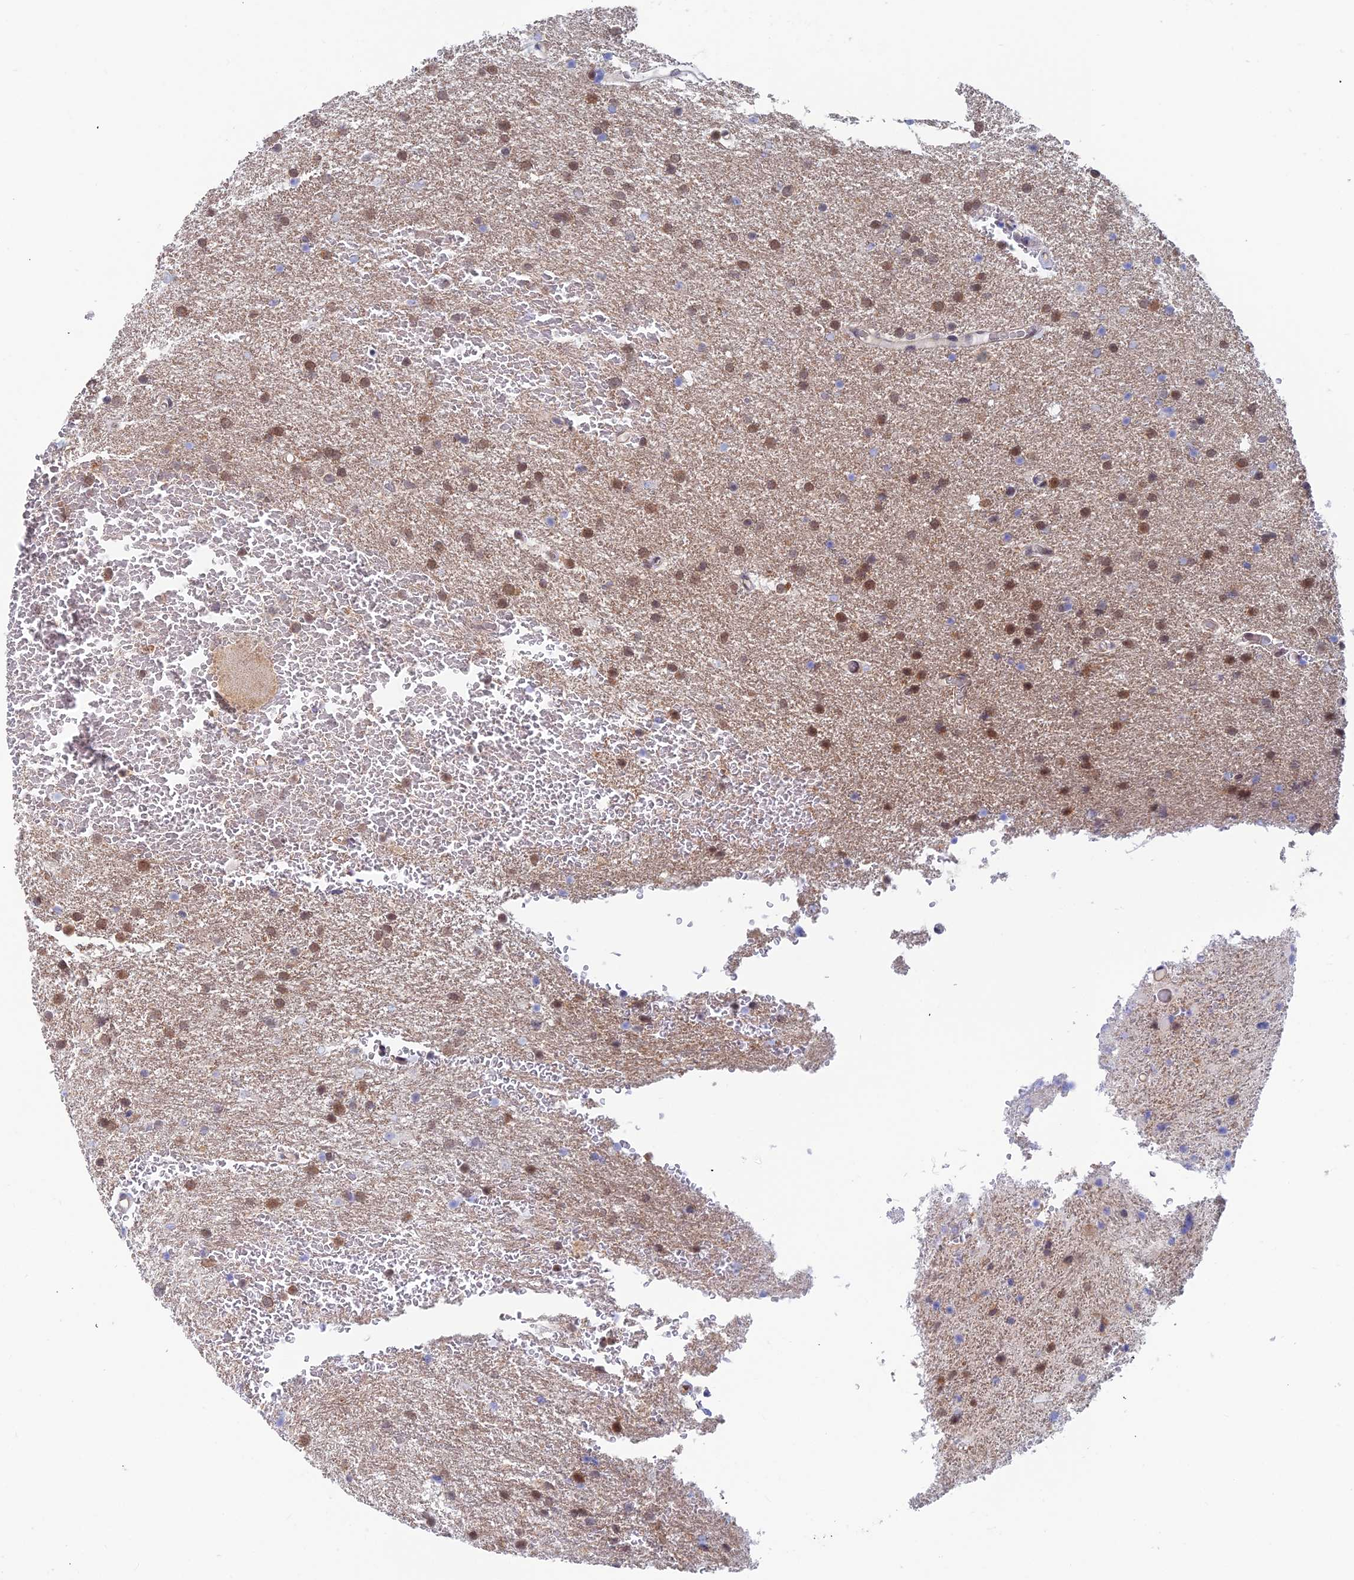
{"staining": {"intensity": "moderate", "quantity": ">75%", "location": "nuclear"}, "tissue": "glioma", "cell_type": "Tumor cells", "image_type": "cancer", "snomed": [{"axis": "morphology", "description": "Glioma, malignant, High grade"}, {"axis": "topography", "description": "Cerebral cortex"}], "caption": "This image demonstrates immunohistochemistry (IHC) staining of human glioma, with medium moderate nuclear expression in approximately >75% of tumor cells.", "gene": "IGBP1", "patient": {"sex": "female", "age": 36}}